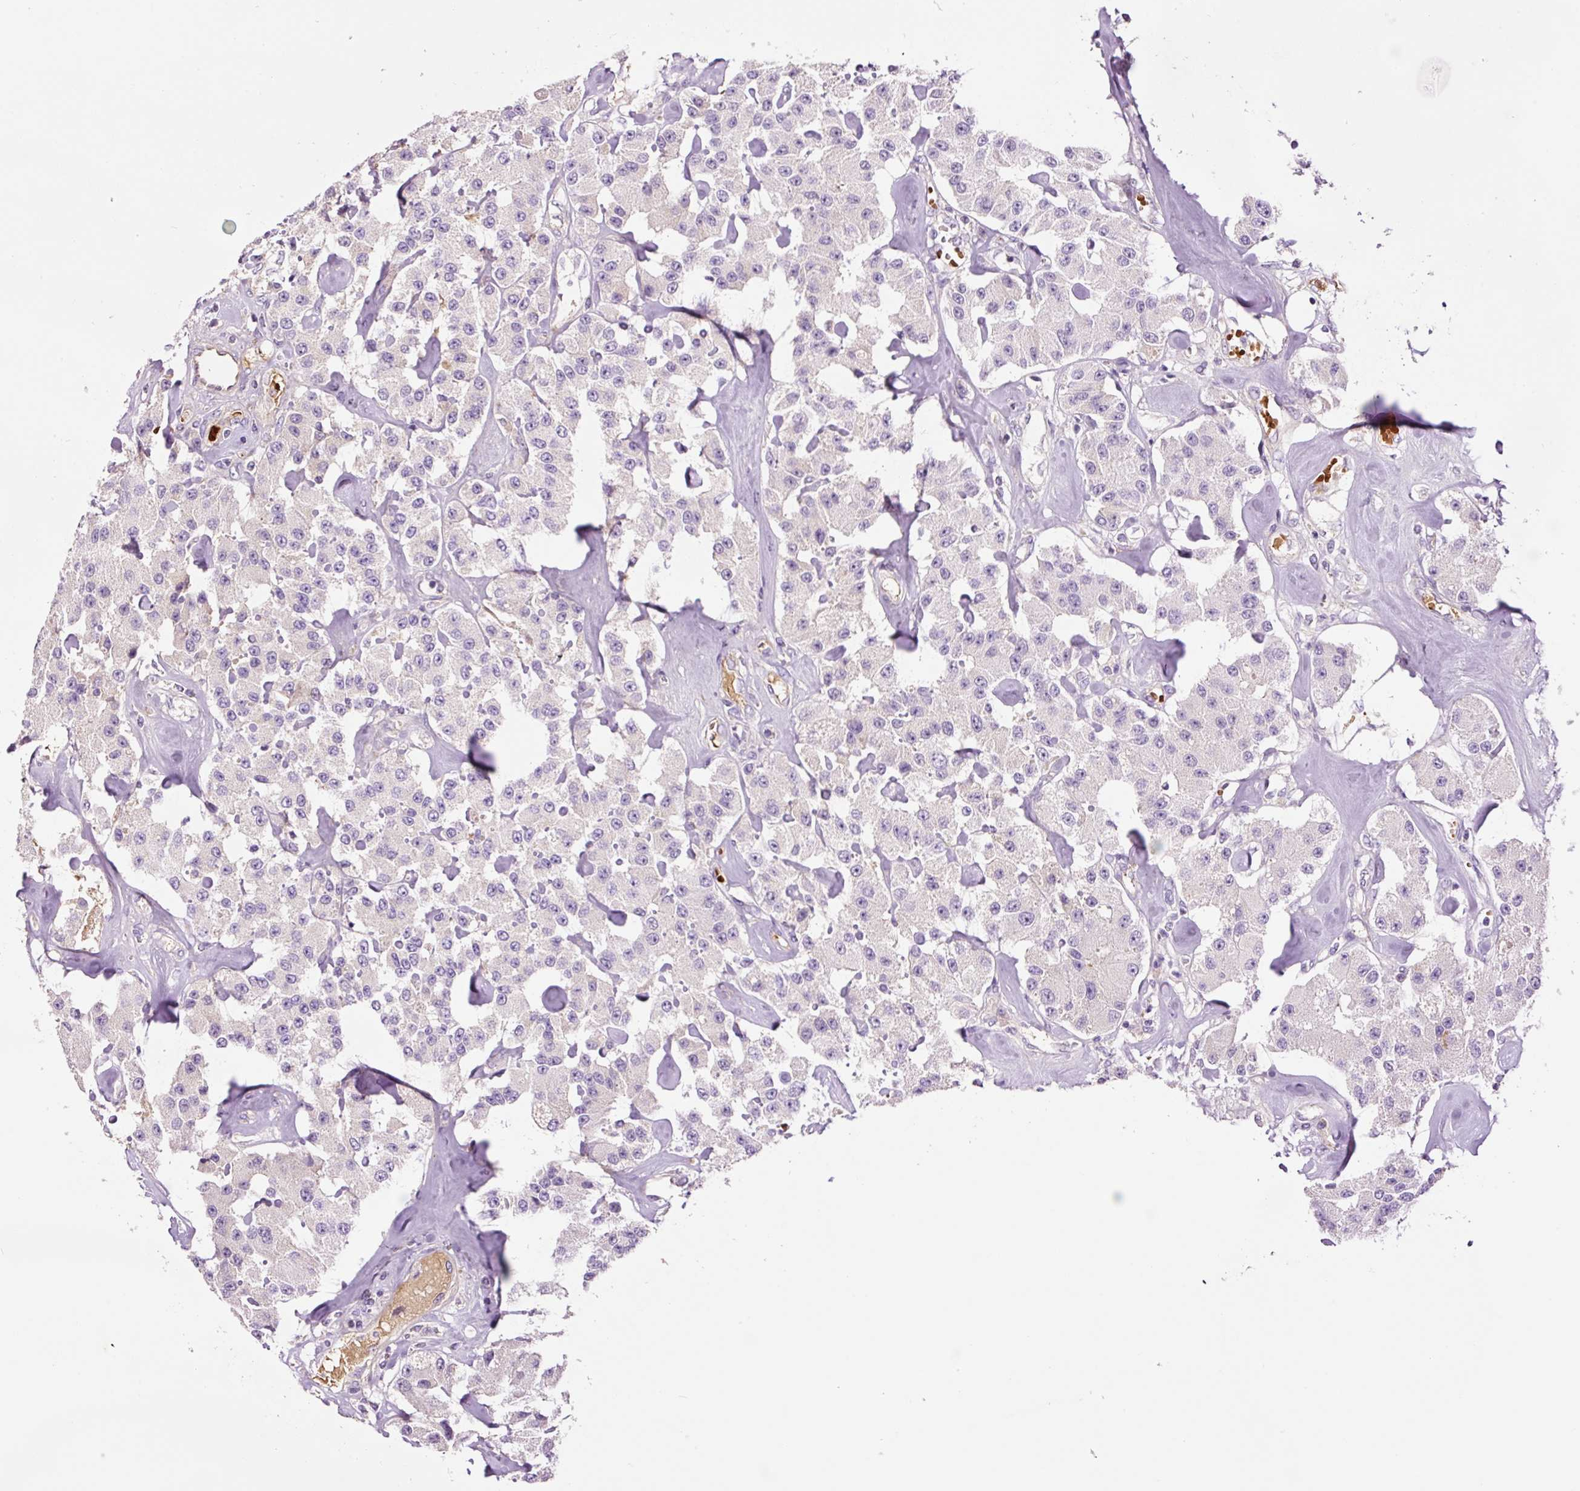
{"staining": {"intensity": "negative", "quantity": "none", "location": "none"}, "tissue": "carcinoid", "cell_type": "Tumor cells", "image_type": "cancer", "snomed": [{"axis": "morphology", "description": "Carcinoid, malignant, NOS"}, {"axis": "topography", "description": "Pancreas"}], "caption": "This is a histopathology image of immunohistochemistry staining of carcinoid, which shows no positivity in tumor cells.", "gene": "TMEM235", "patient": {"sex": "male", "age": 41}}